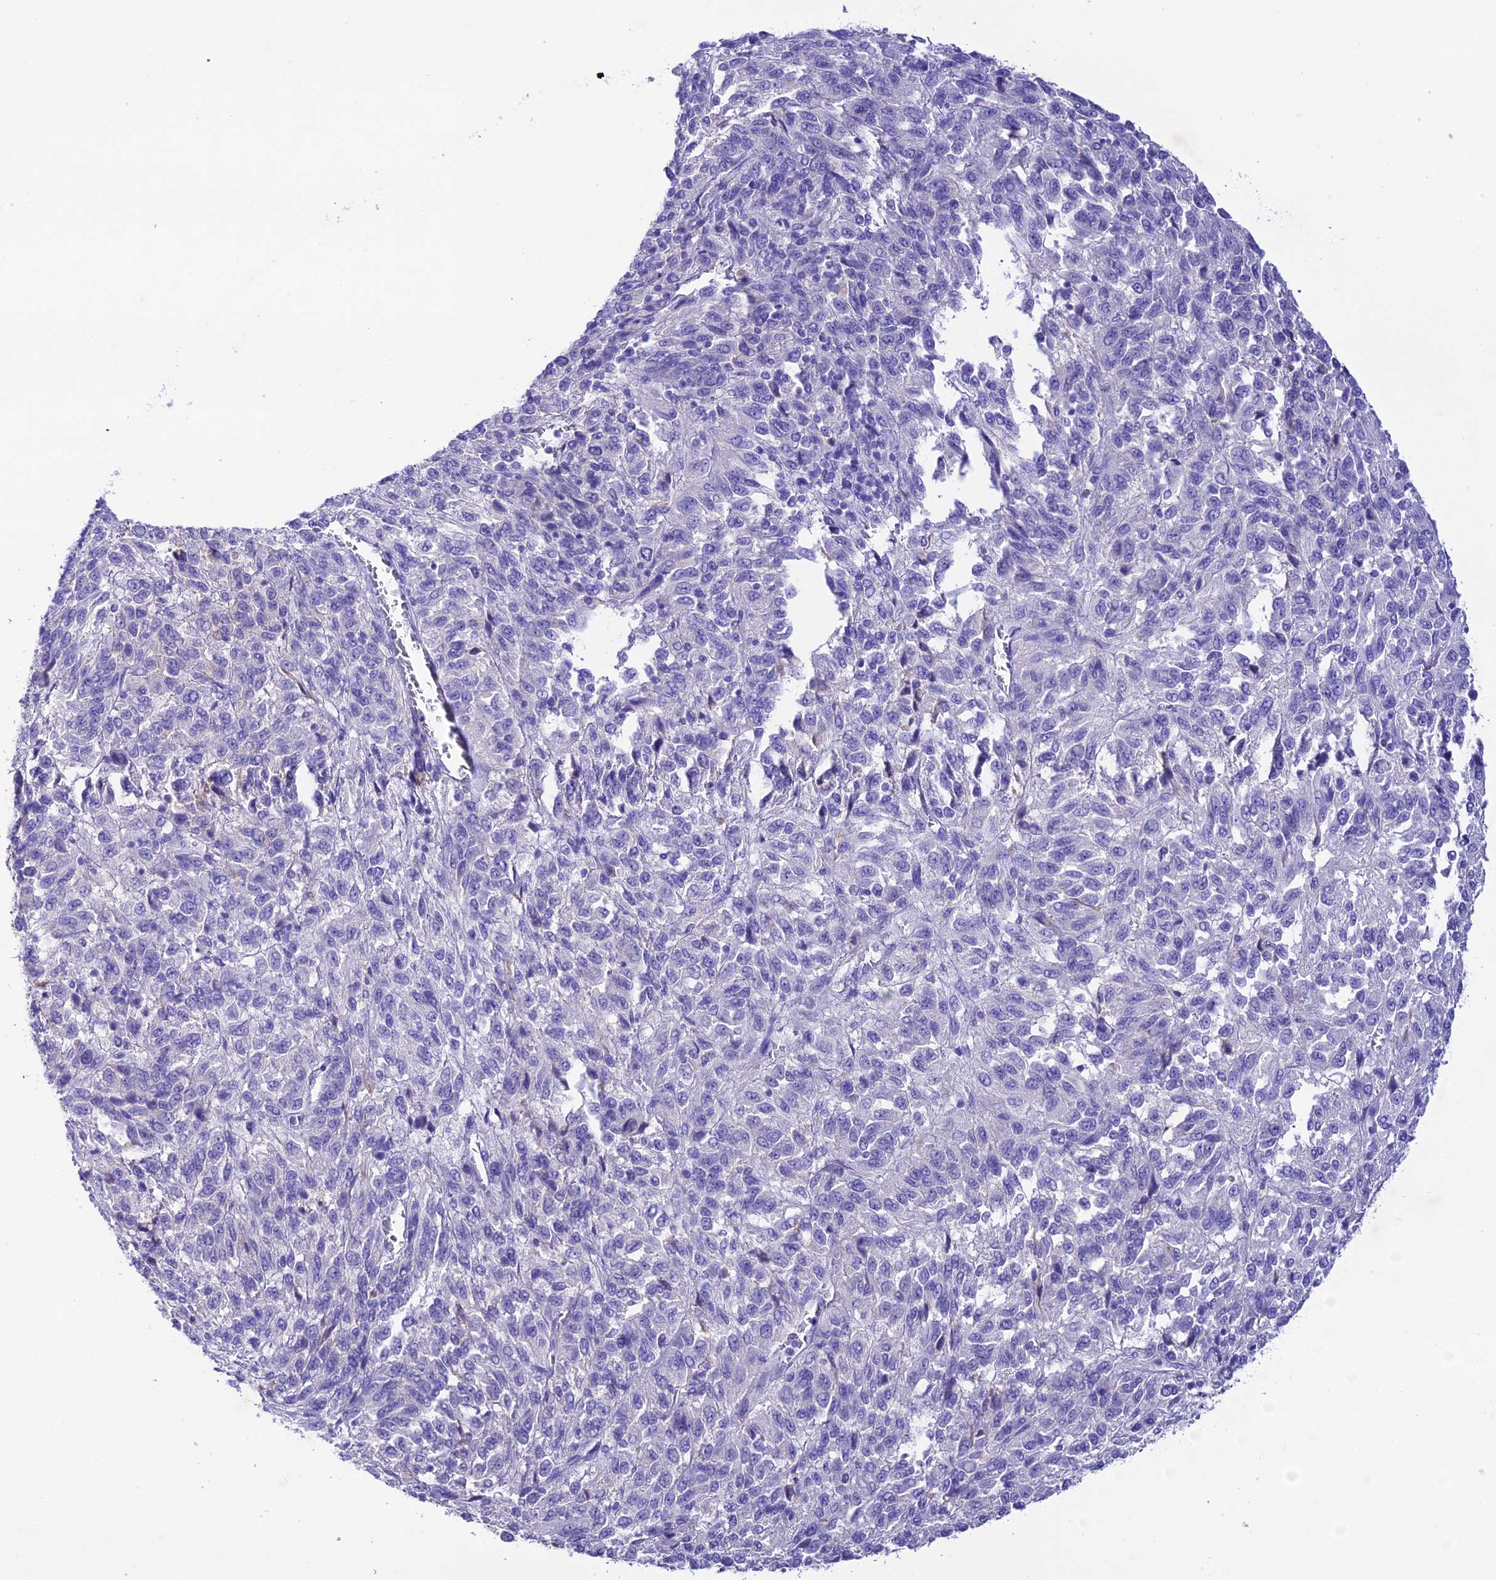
{"staining": {"intensity": "negative", "quantity": "none", "location": "none"}, "tissue": "melanoma", "cell_type": "Tumor cells", "image_type": "cancer", "snomed": [{"axis": "morphology", "description": "Malignant melanoma, Metastatic site"}, {"axis": "topography", "description": "Lung"}], "caption": "IHC of human malignant melanoma (metastatic site) demonstrates no positivity in tumor cells.", "gene": "NLRP6", "patient": {"sex": "male", "age": 64}}